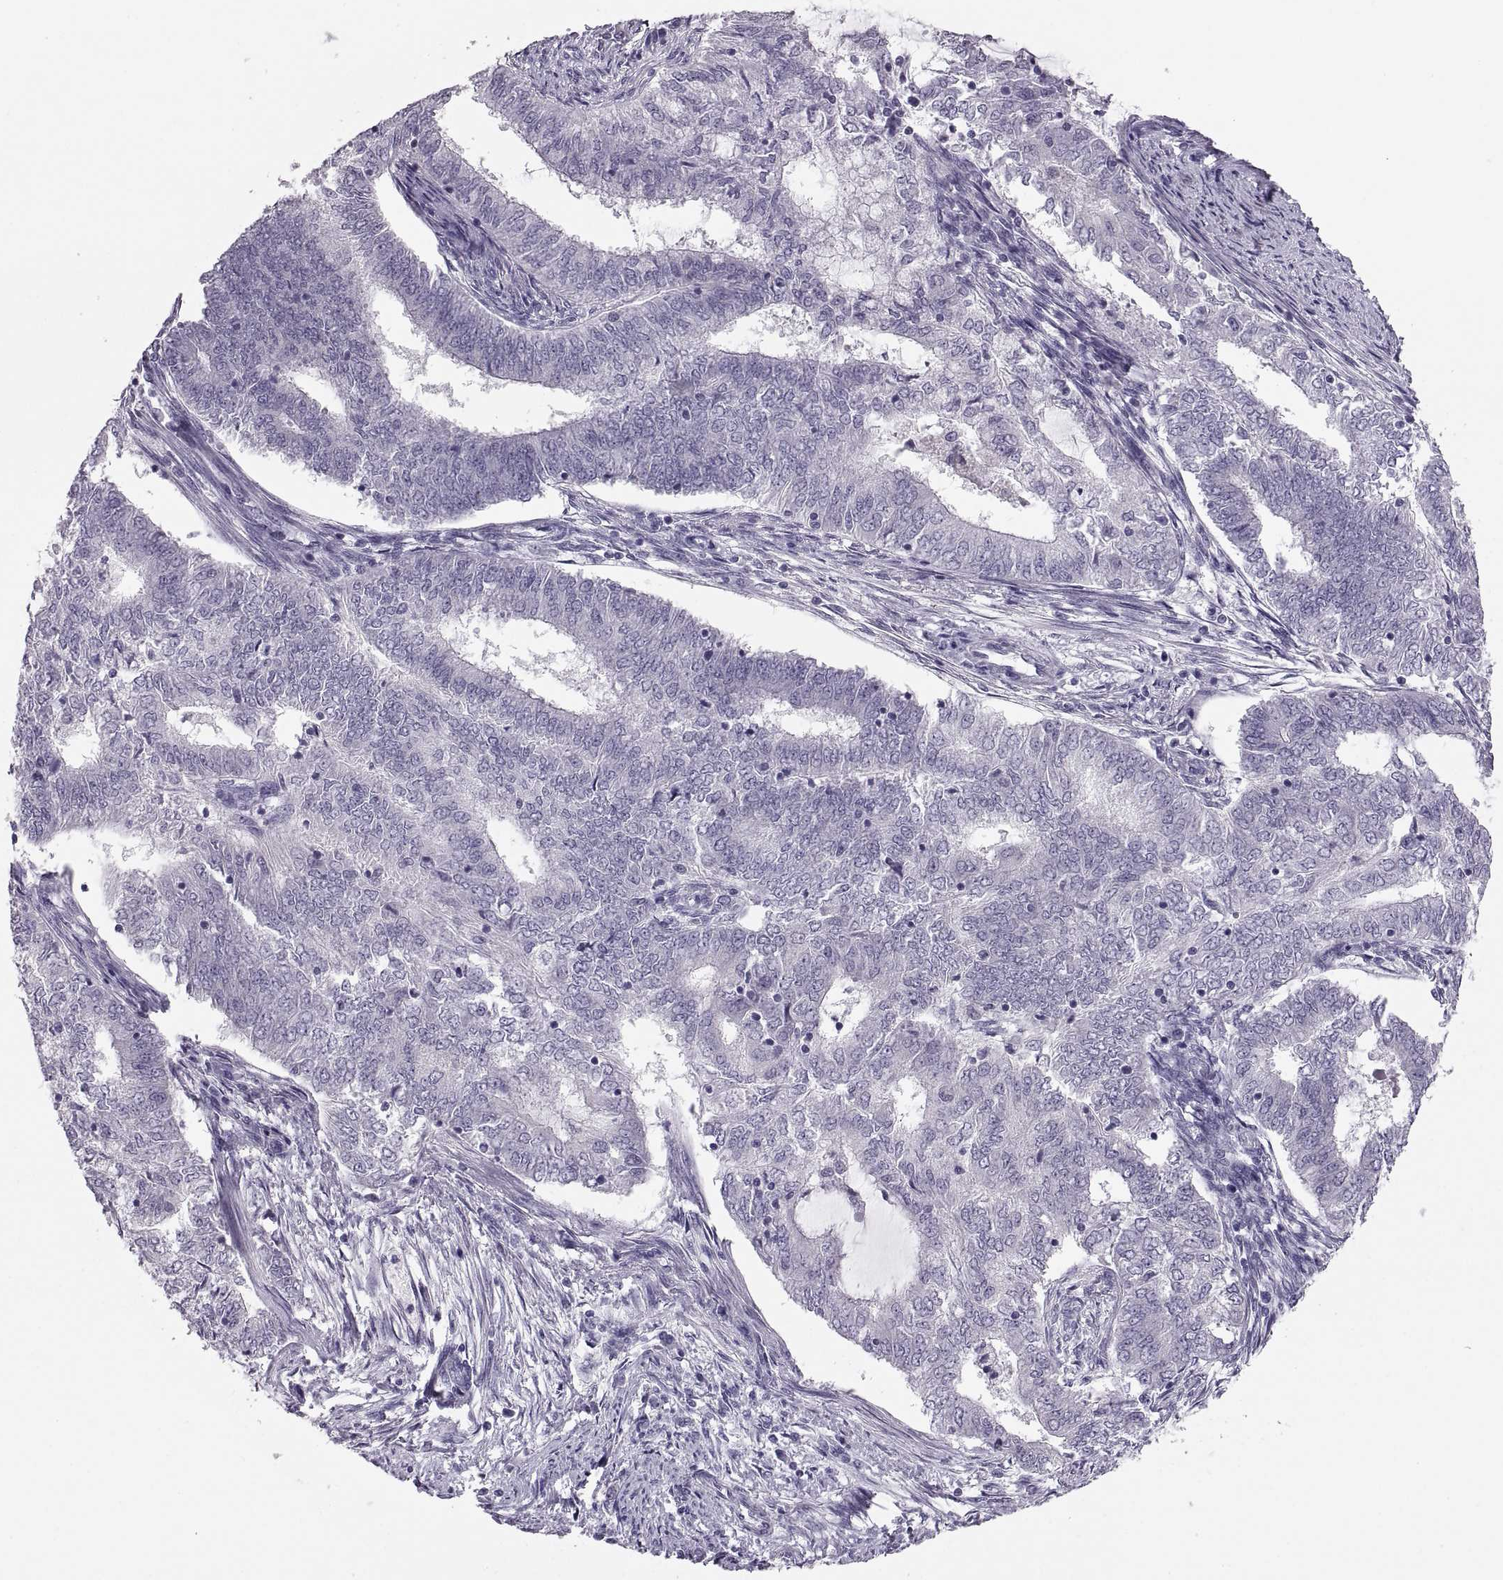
{"staining": {"intensity": "negative", "quantity": "none", "location": "none"}, "tissue": "endometrial cancer", "cell_type": "Tumor cells", "image_type": "cancer", "snomed": [{"axis": "morphology", "description": "Adenocarcinoma, NOS"}, {"axis": "topography", "description": "Endometrium"}], "caption": "Immunohistochemistry photomicrograph of neoplastic tissue: endometrial cancer (adenocarcinoma) stained with DAB demonstrates no significant protein positivity in tumor cells. (DAB IHC with hematoxylin counter stain).", "gene": "ADH6", "patient": {"sex": "female", "age": 62}}